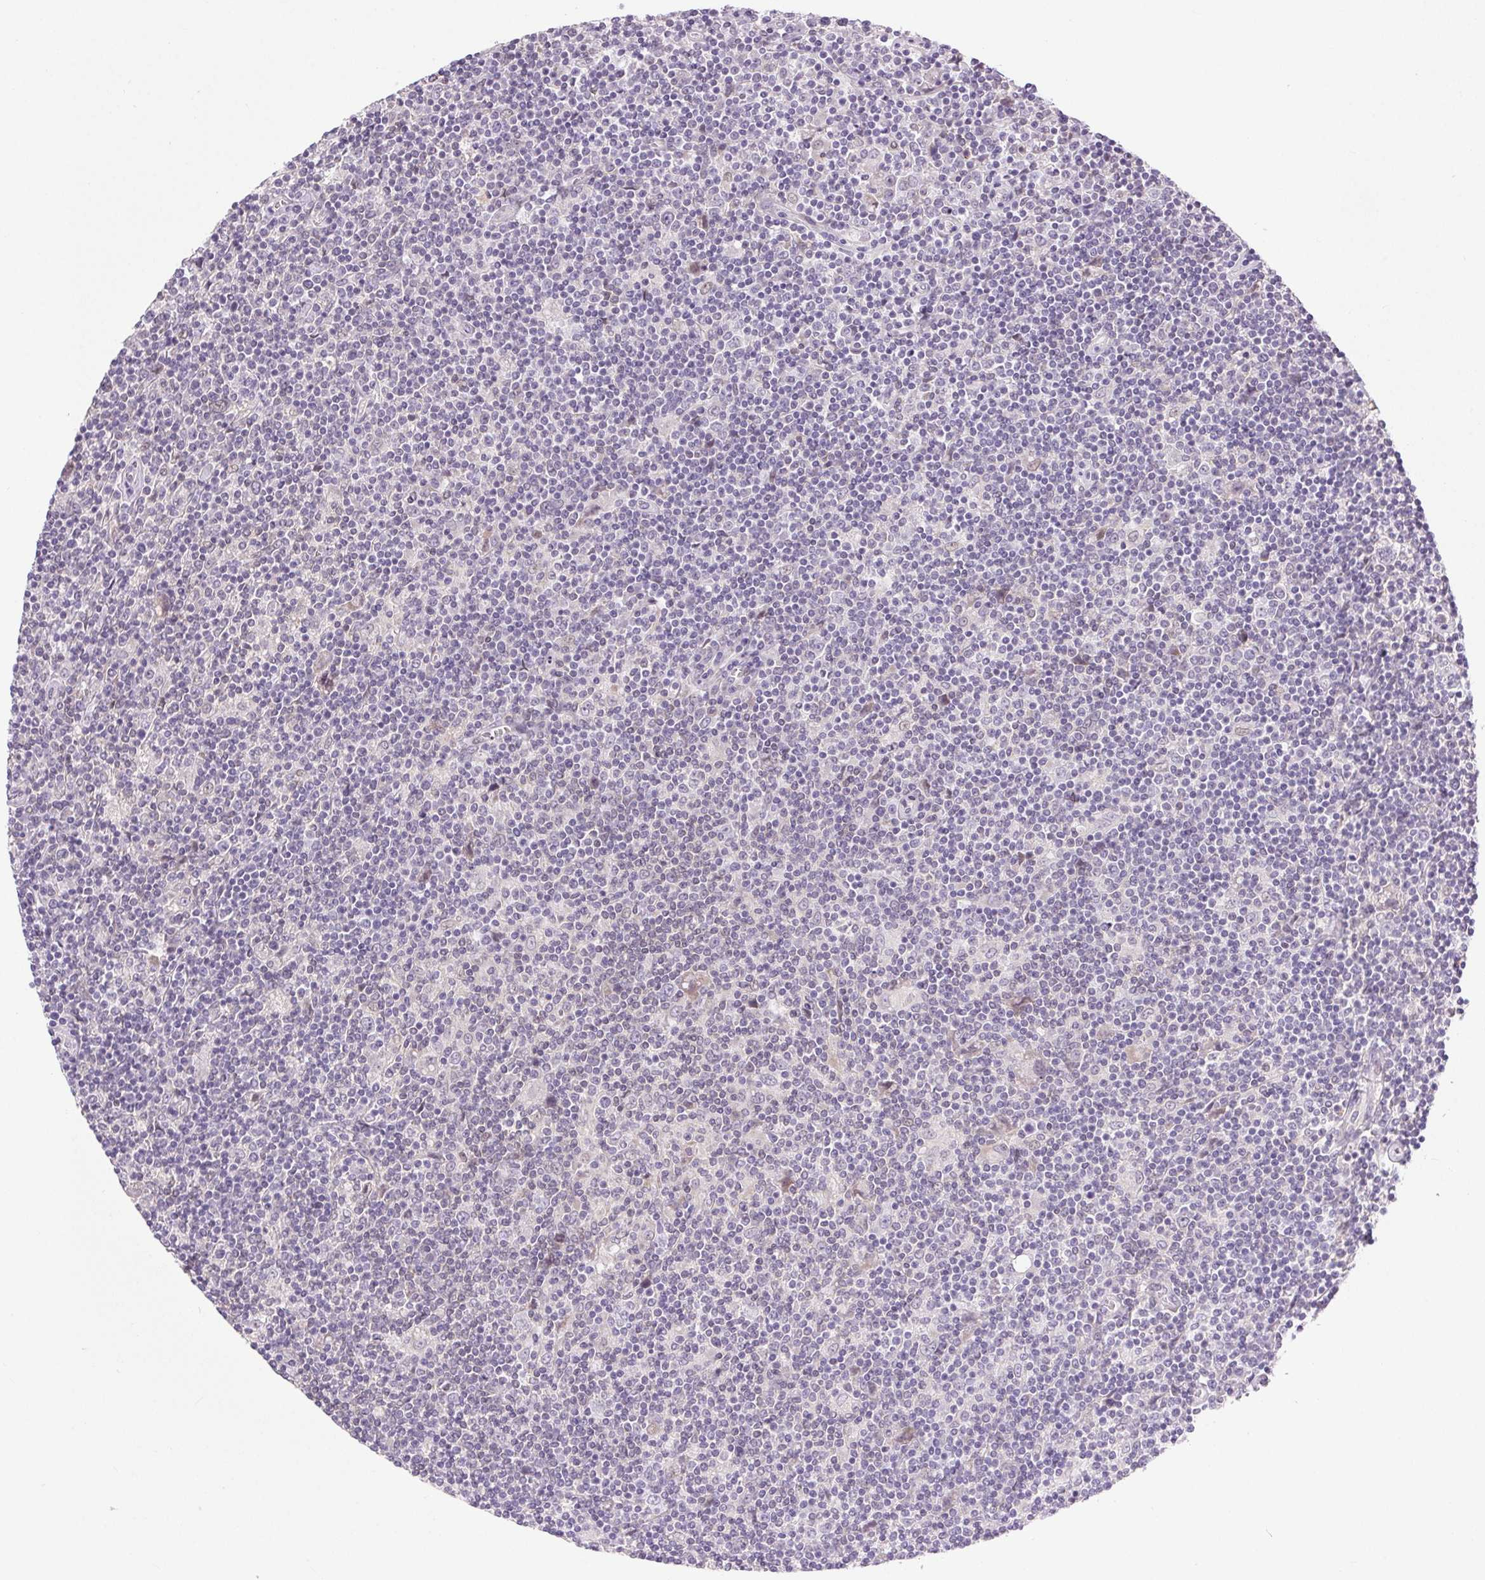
{"staining": {"intensity": "negative", "quantity": "none", "location": "none"}, "tissue": "lymphoma", "cell_type": "Tumor cells", "image_type": "cancer", "snomed": [{"axis": "morphology", "description": "Hodgkin's disease, NOS"}, {"axis": "topography", "description": "Lymph node"}], "caption": "Immunohistochemistry image of neoplastic tissue: human Hodgkin's disease stained with DAB displays no significant protein staining in tumor cells.", "gene": "SYT11", "patient": {"sex": "male", "age": 40}}